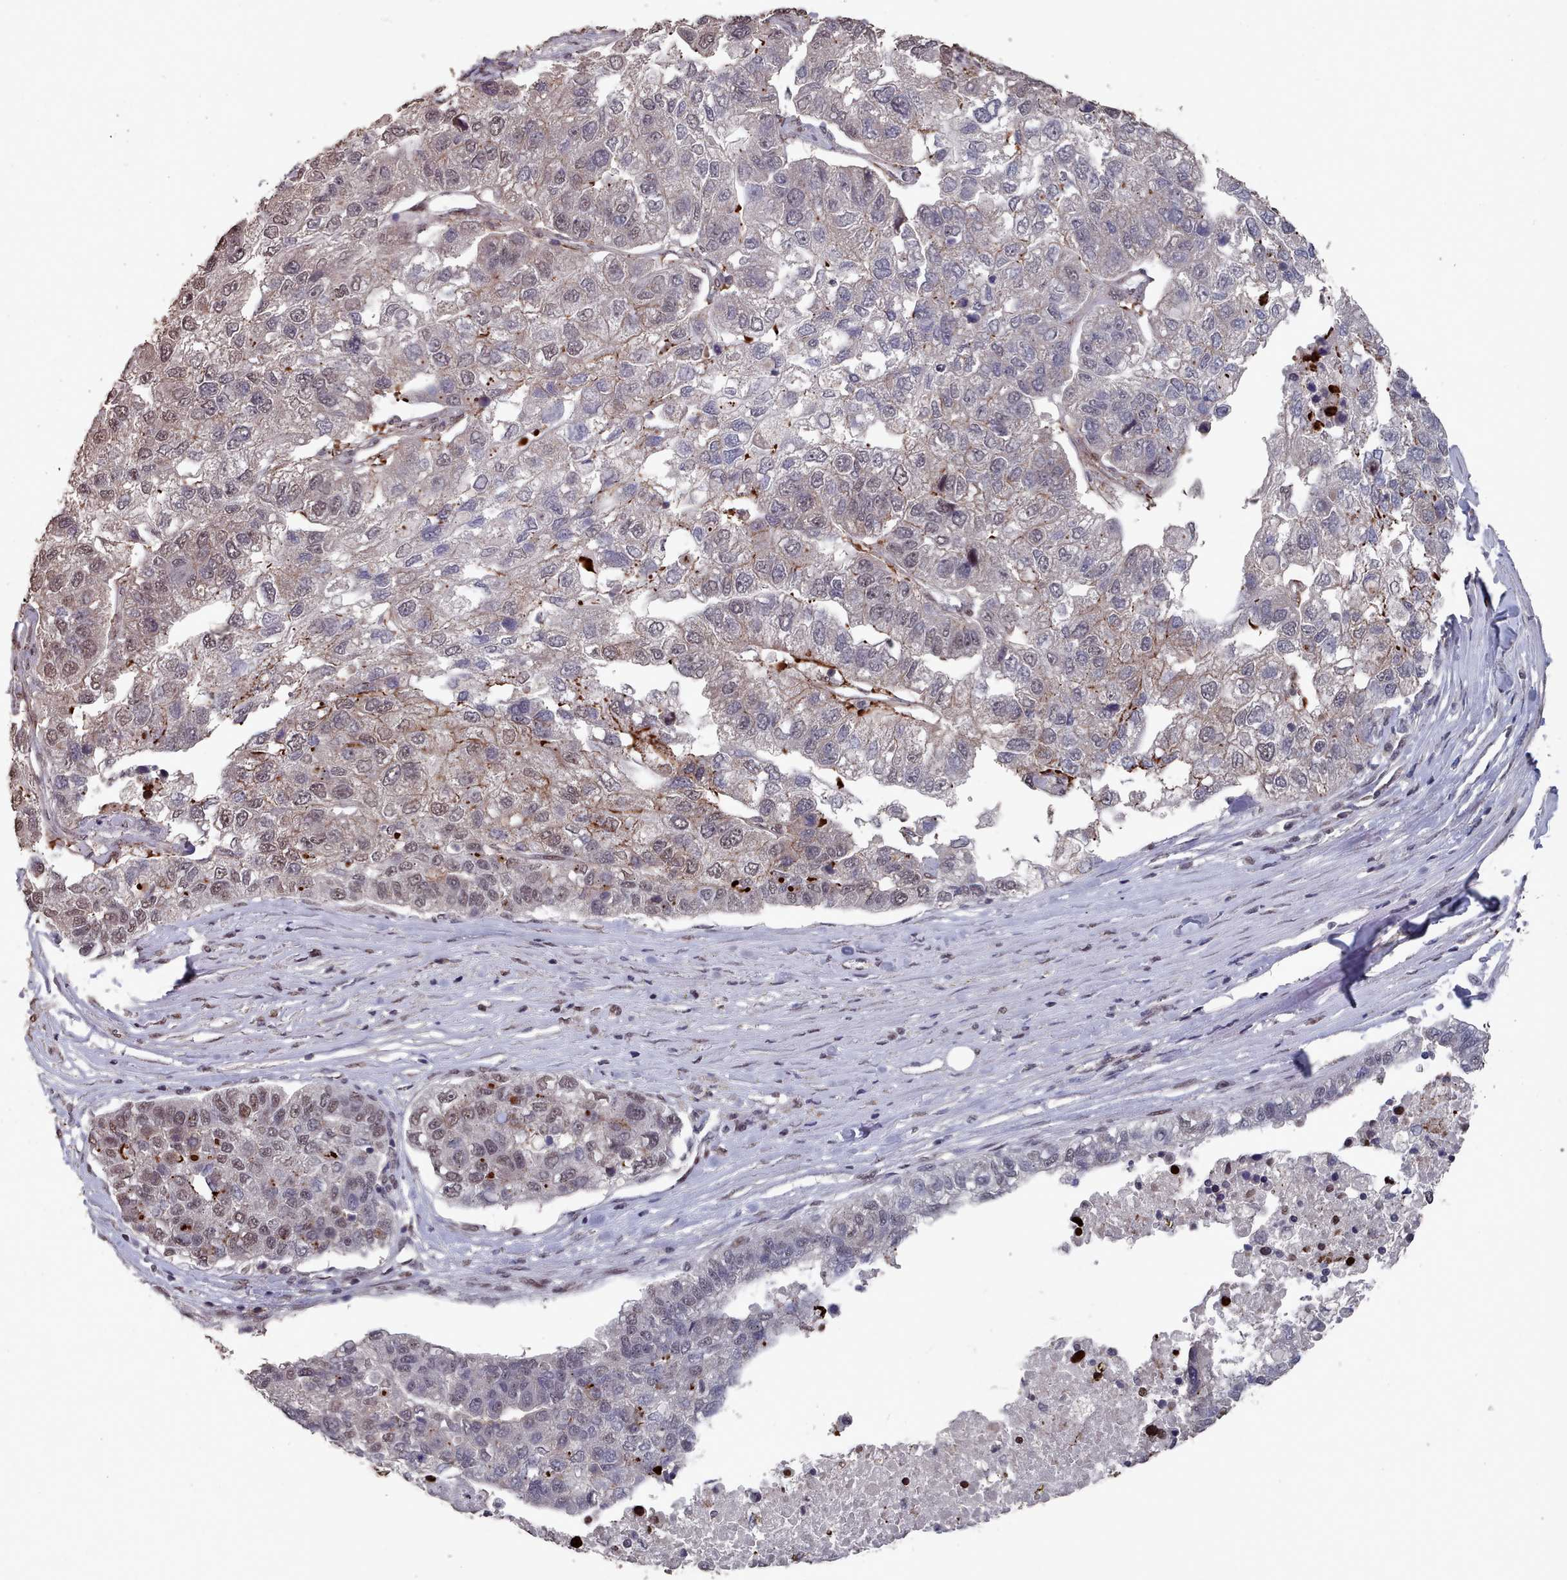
{"staining": {"intensity": "moderate", "quantity": "25%-75%", "location": "nuclear"}, "tissue": "pancreatic cancer", "cell_type": "Tumor cells", "image_type": "cancer", "snomed": [{"axis": "morphology", "description": "Adenocarcinoma, NOS"}, {"axis": "topography", "description": "Pancreas"}], "caption": "Tumor cells show medium levels of moderate nuclear staining in approximately 25%-75% of cells in pancreatic cancer.", "gene": "PNRC2", "patient": {"sex": "female", "age": 61}}